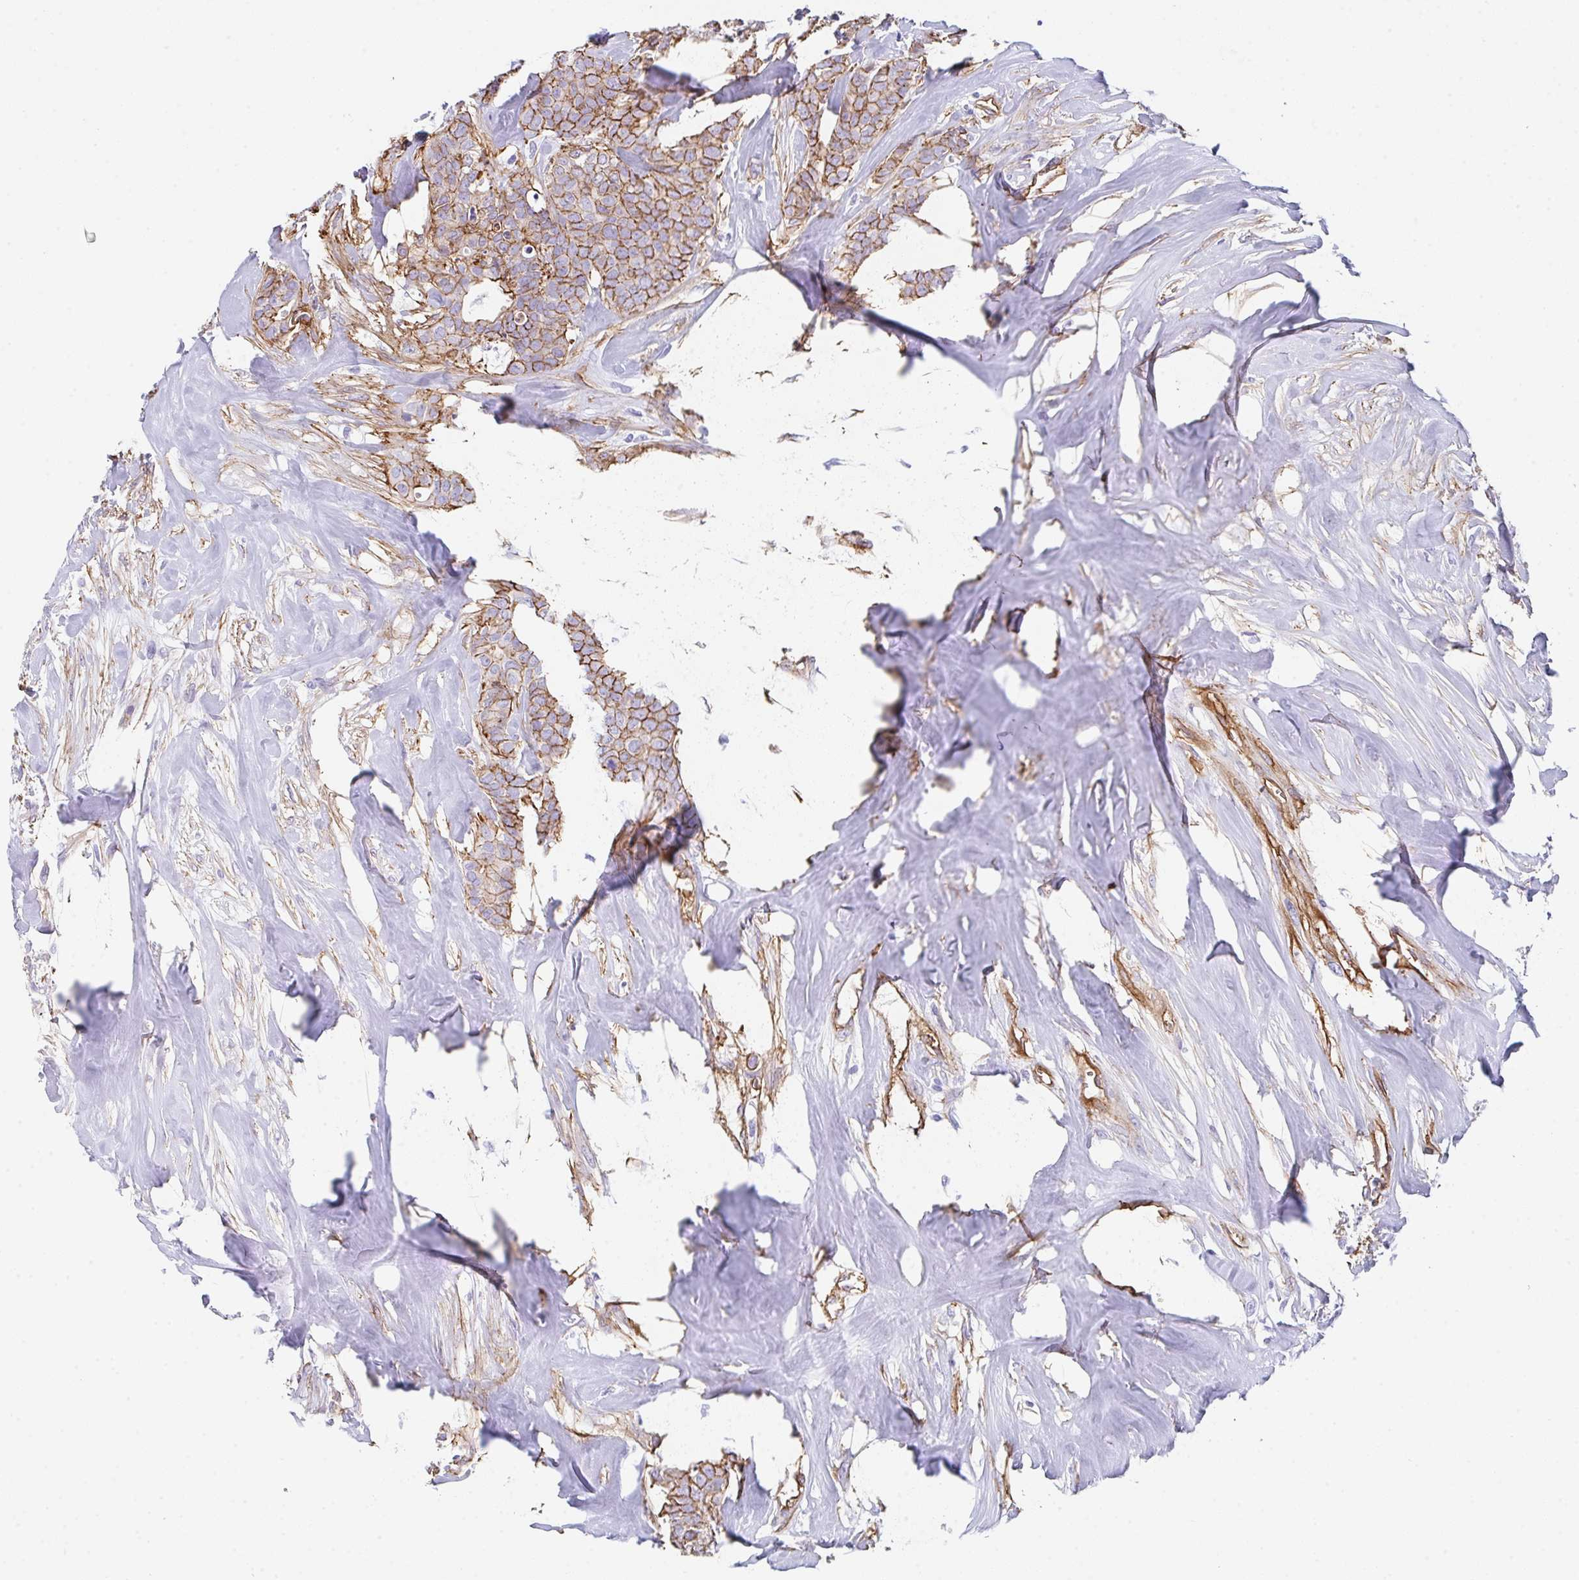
{"staining": {"intensity": "moderate", "quantity": ">75%", "location": "cytoplasmic/membranous"}, "tissue": "breast cancer", "cell_type": "Tumor cells", "image_type": "cancer", "snomed": [{"axis": "morphology", "description": "Duct carcinoma"}, {"axis": "topography", "description": "Breast"}], "caption": "A high-resolution histopathology image shows immunohistochemistry staining of invasive ductal carcinoma (breast), which displays moderate cytoplasmic/membranous staining in about >75% of tumor cells.", "gene": "DBN1", "patient": {"sex": "female", "age": 84}}